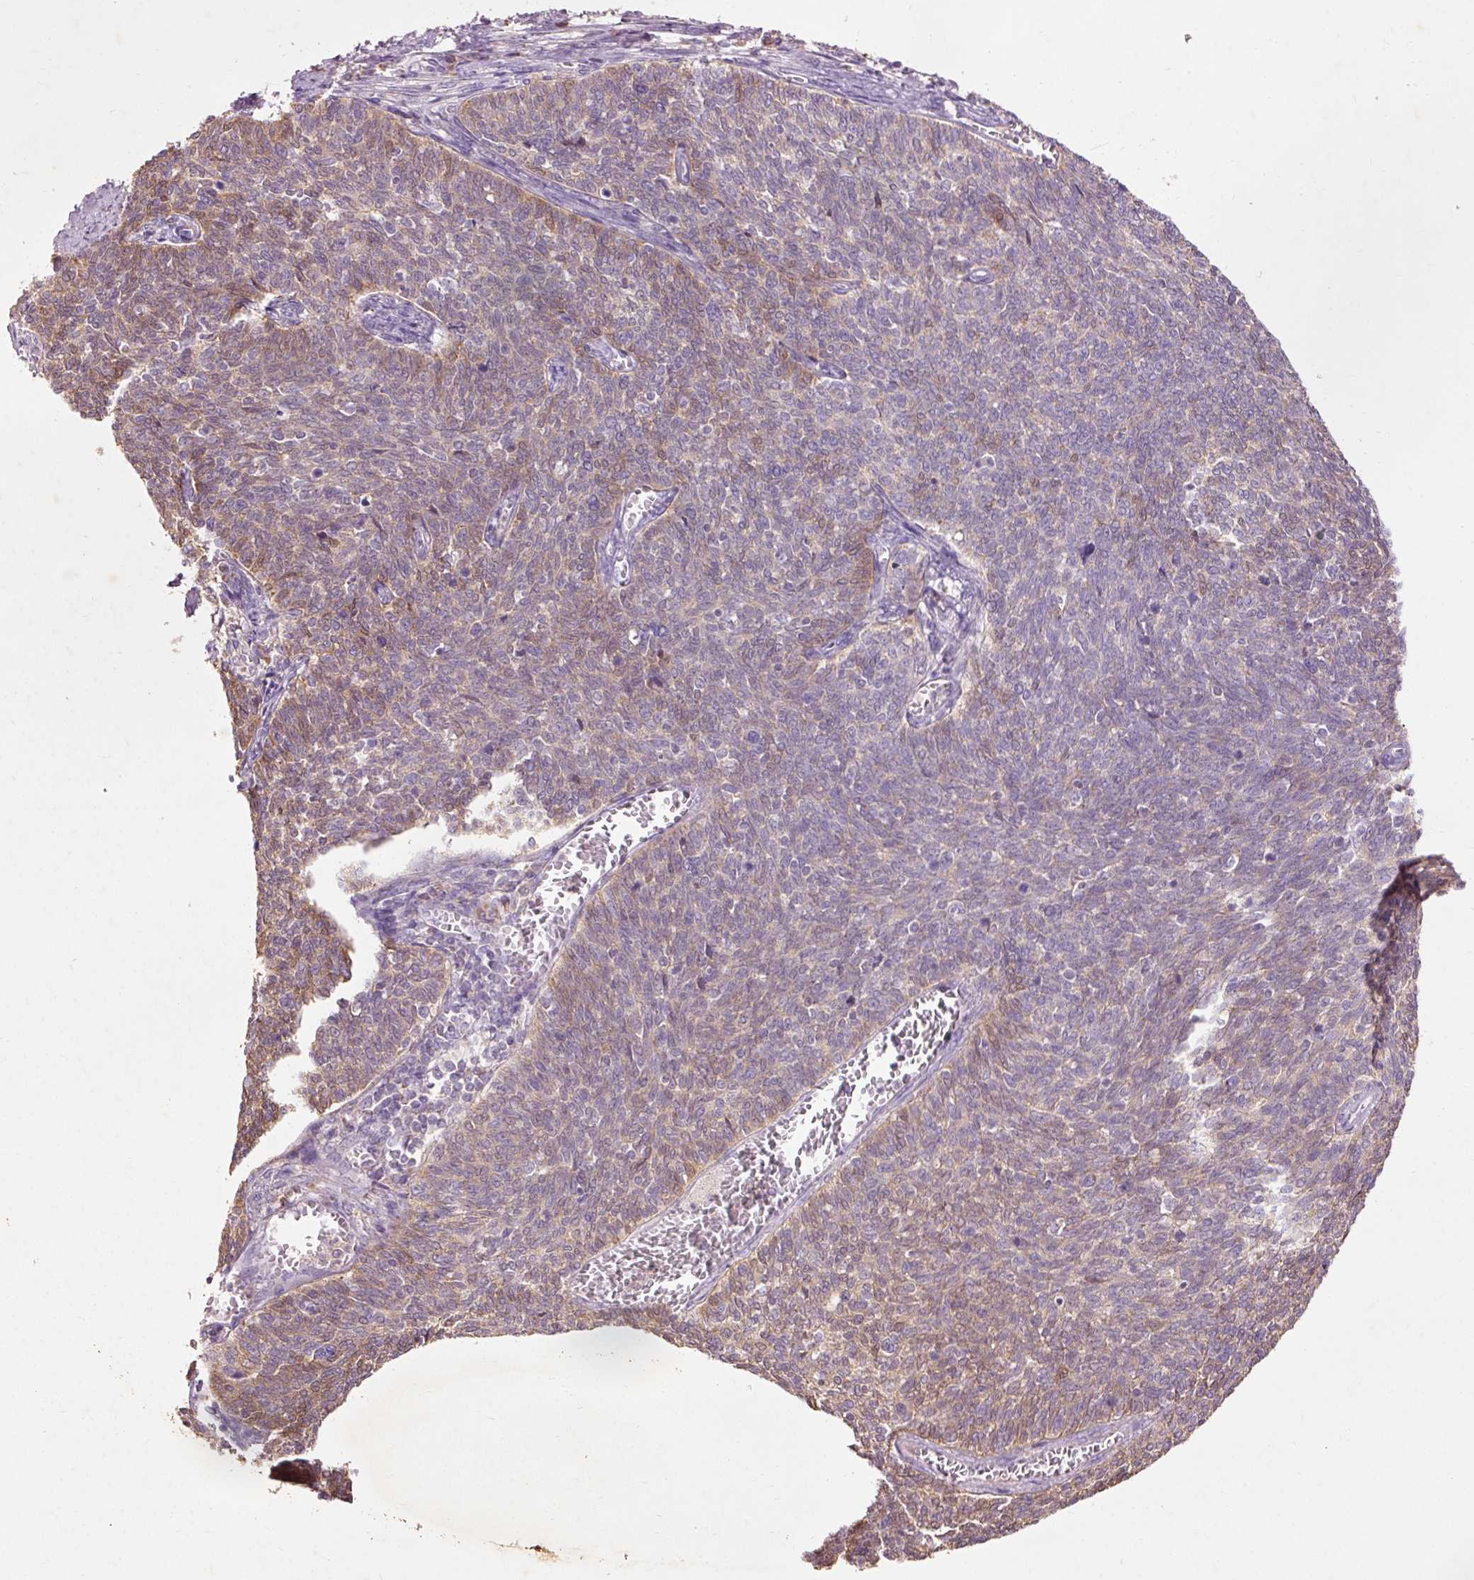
{"staining": {"intensity": "moderate", "quantity": "<25%", "location": "cytoplasmic/membranous"}, "tissue": "cervical cancer", "cell_type": "Tumor cells", "image_type": "cancer", "snomed": [{"axis": "morphology", "description": "Squamous cell carcinoma, NOS"}, {"axis": "topography", "description": "Cervix"}], "caption": "Squamous cell carcinoma (cervical) stained with a brown dye displays moderate cytoplasmic/membranous positive expression in about <25% of tumor cells.", "gene": "PRDX5", "patient": {"sex": "female", "age": 39}}